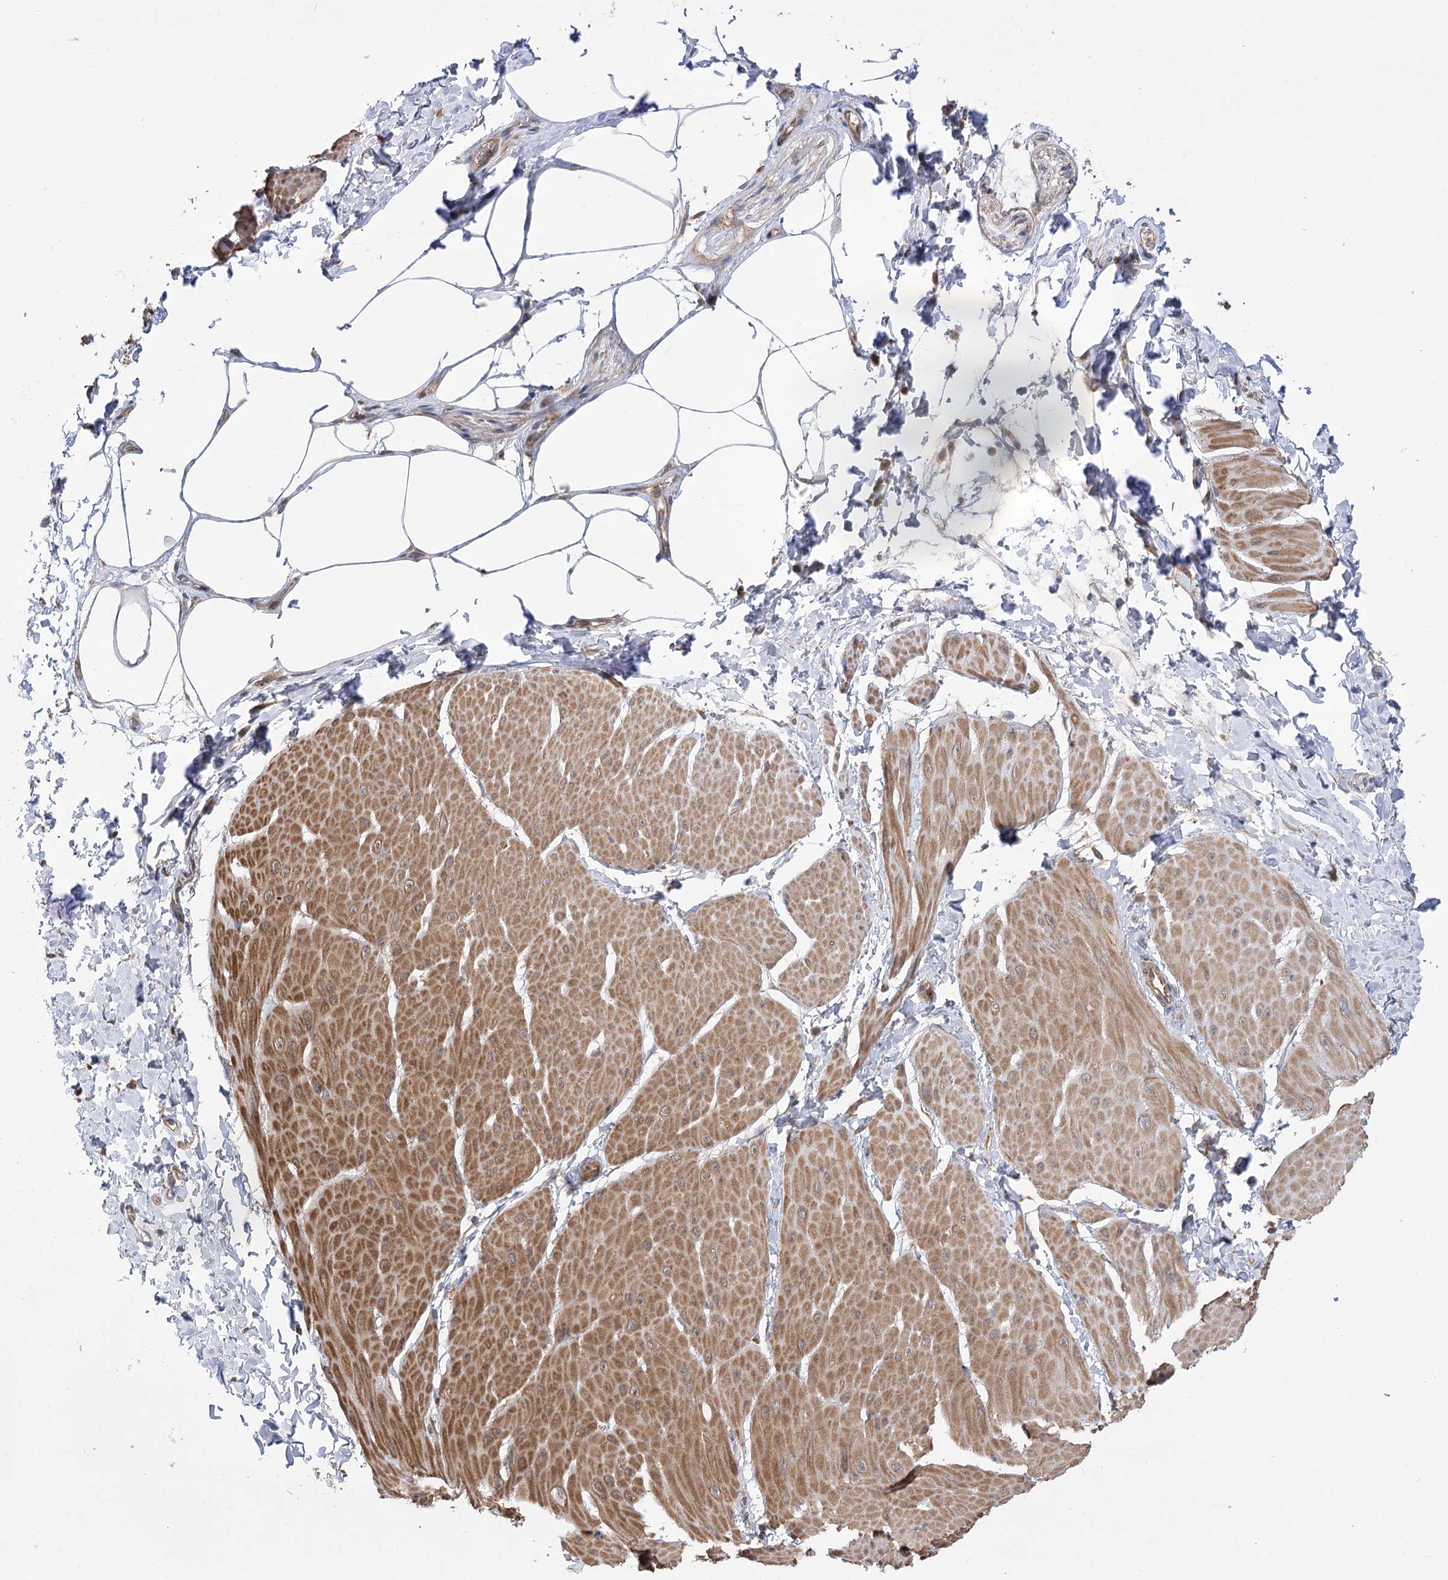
{"staining": {"intensity": "moderate", "quantity": ">75%", "location": "cytoplasmic/membranous"}, "tissue": "smooth muscle", "cell_type": "Smooth muscle cells", "image_type": "normal", "snomed": [{"axis": "morphology", "description": "Urothelial carcinoma, High grade"}, {"axis": "topography", "description": "Urinary bladder"}], "caption": "Smooth muscle stained with a brown dye reveals moderate cytoplasmic/membranous positive staining in approximately >75% of smooth muscle cells.", "gene": "VPS37B", "patient": {"sex": "male", "age": 46}}